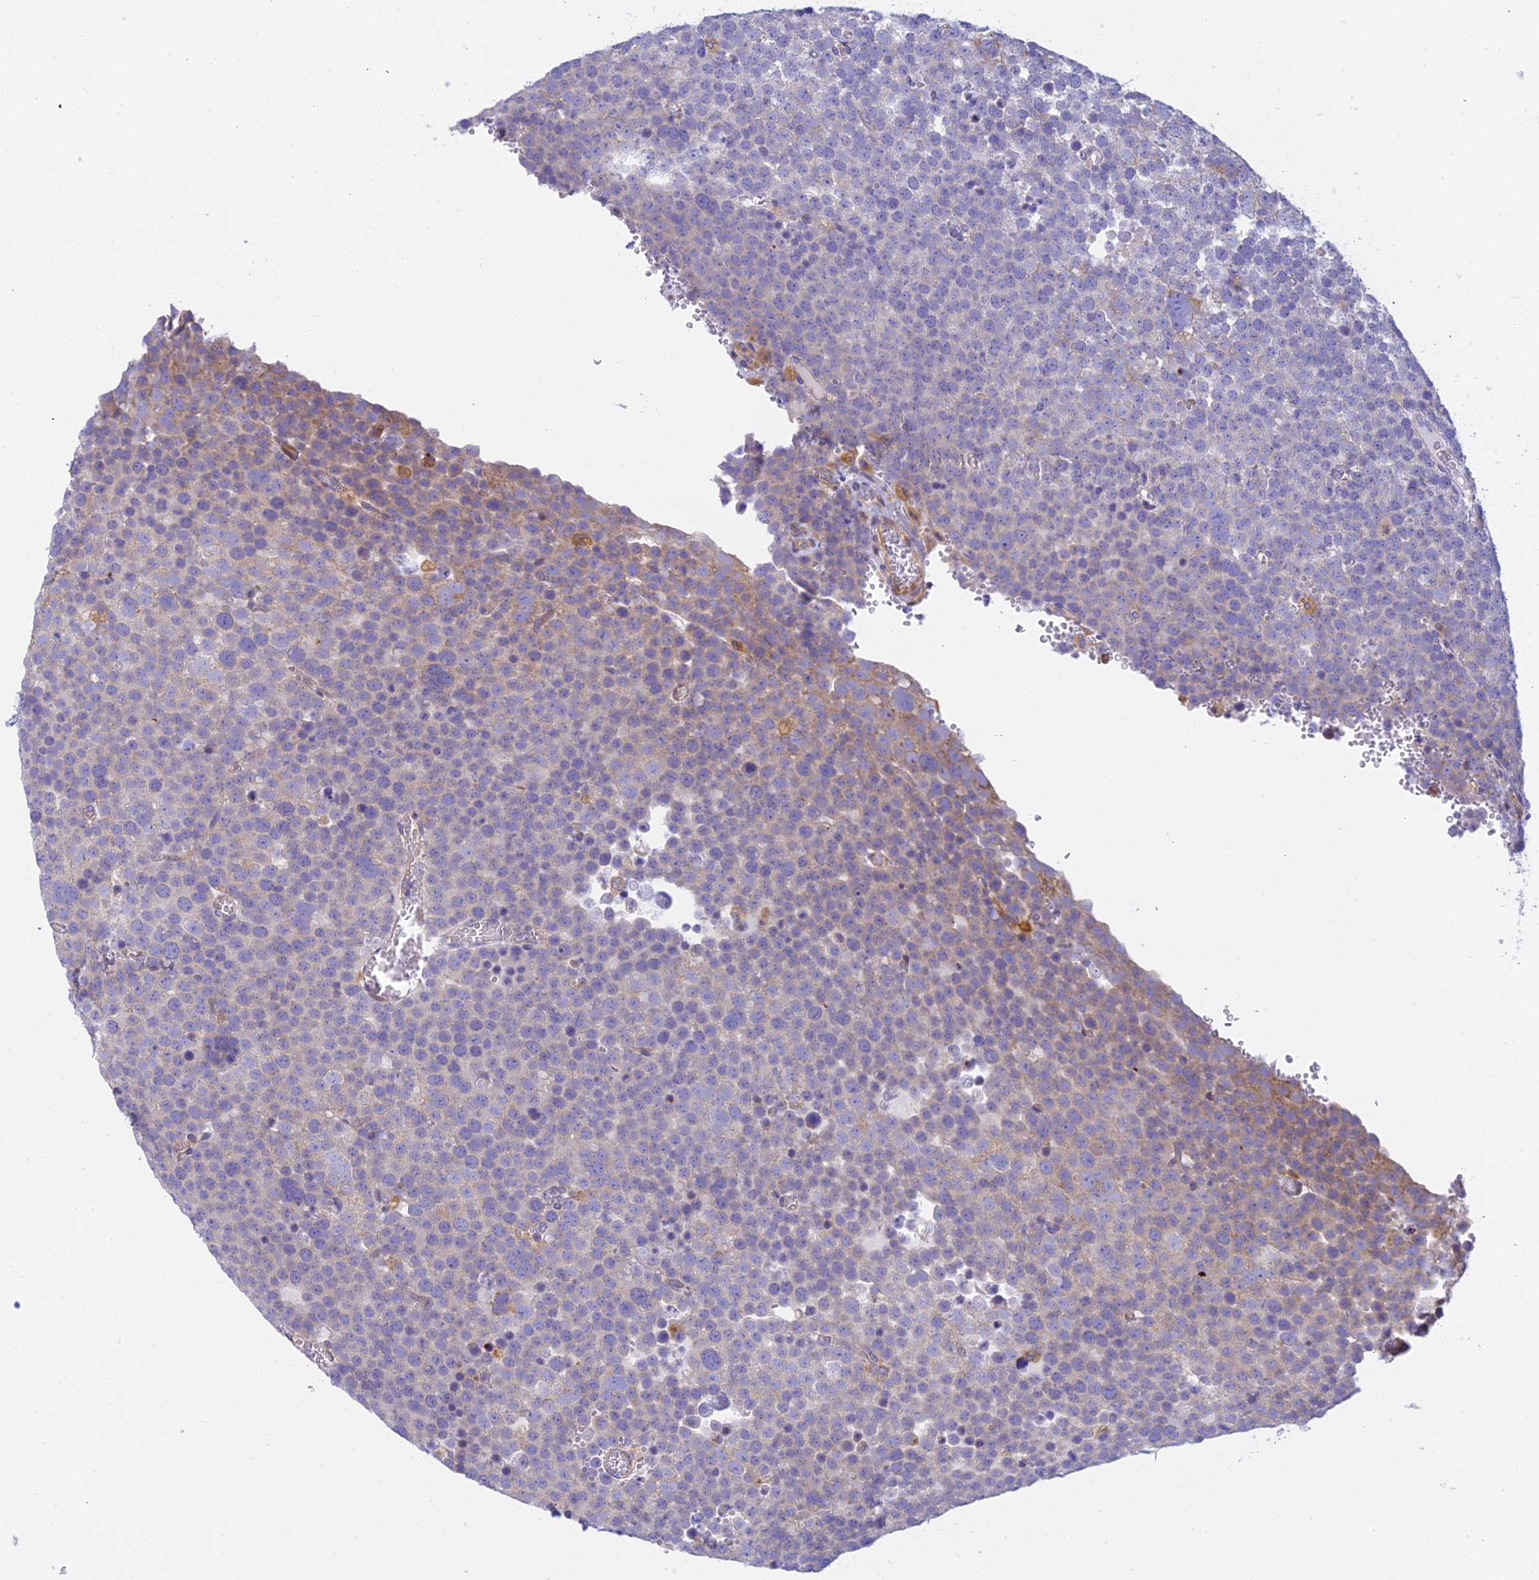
{"staining": {"intensity": "weak", "quantity": "25%-75%", "location": "cytoplasmic/membranous"}, "tissue": "testis cancer", "cell_type": "Tumor cells", "image_type": "cancer", "snomed": [{"axis": "morphology", "description": "Seminoma, NOS"}, {"axis": "topography", "description": "Testis"}], "caption": "Human testis seminoma stained for a protein (brown) reveals weak cytoplasmic/membranous positive expression in about 25%-75% of tumor cells.", "gene": "CLCN7", "patient": {"sex": "male", "age": 71}}